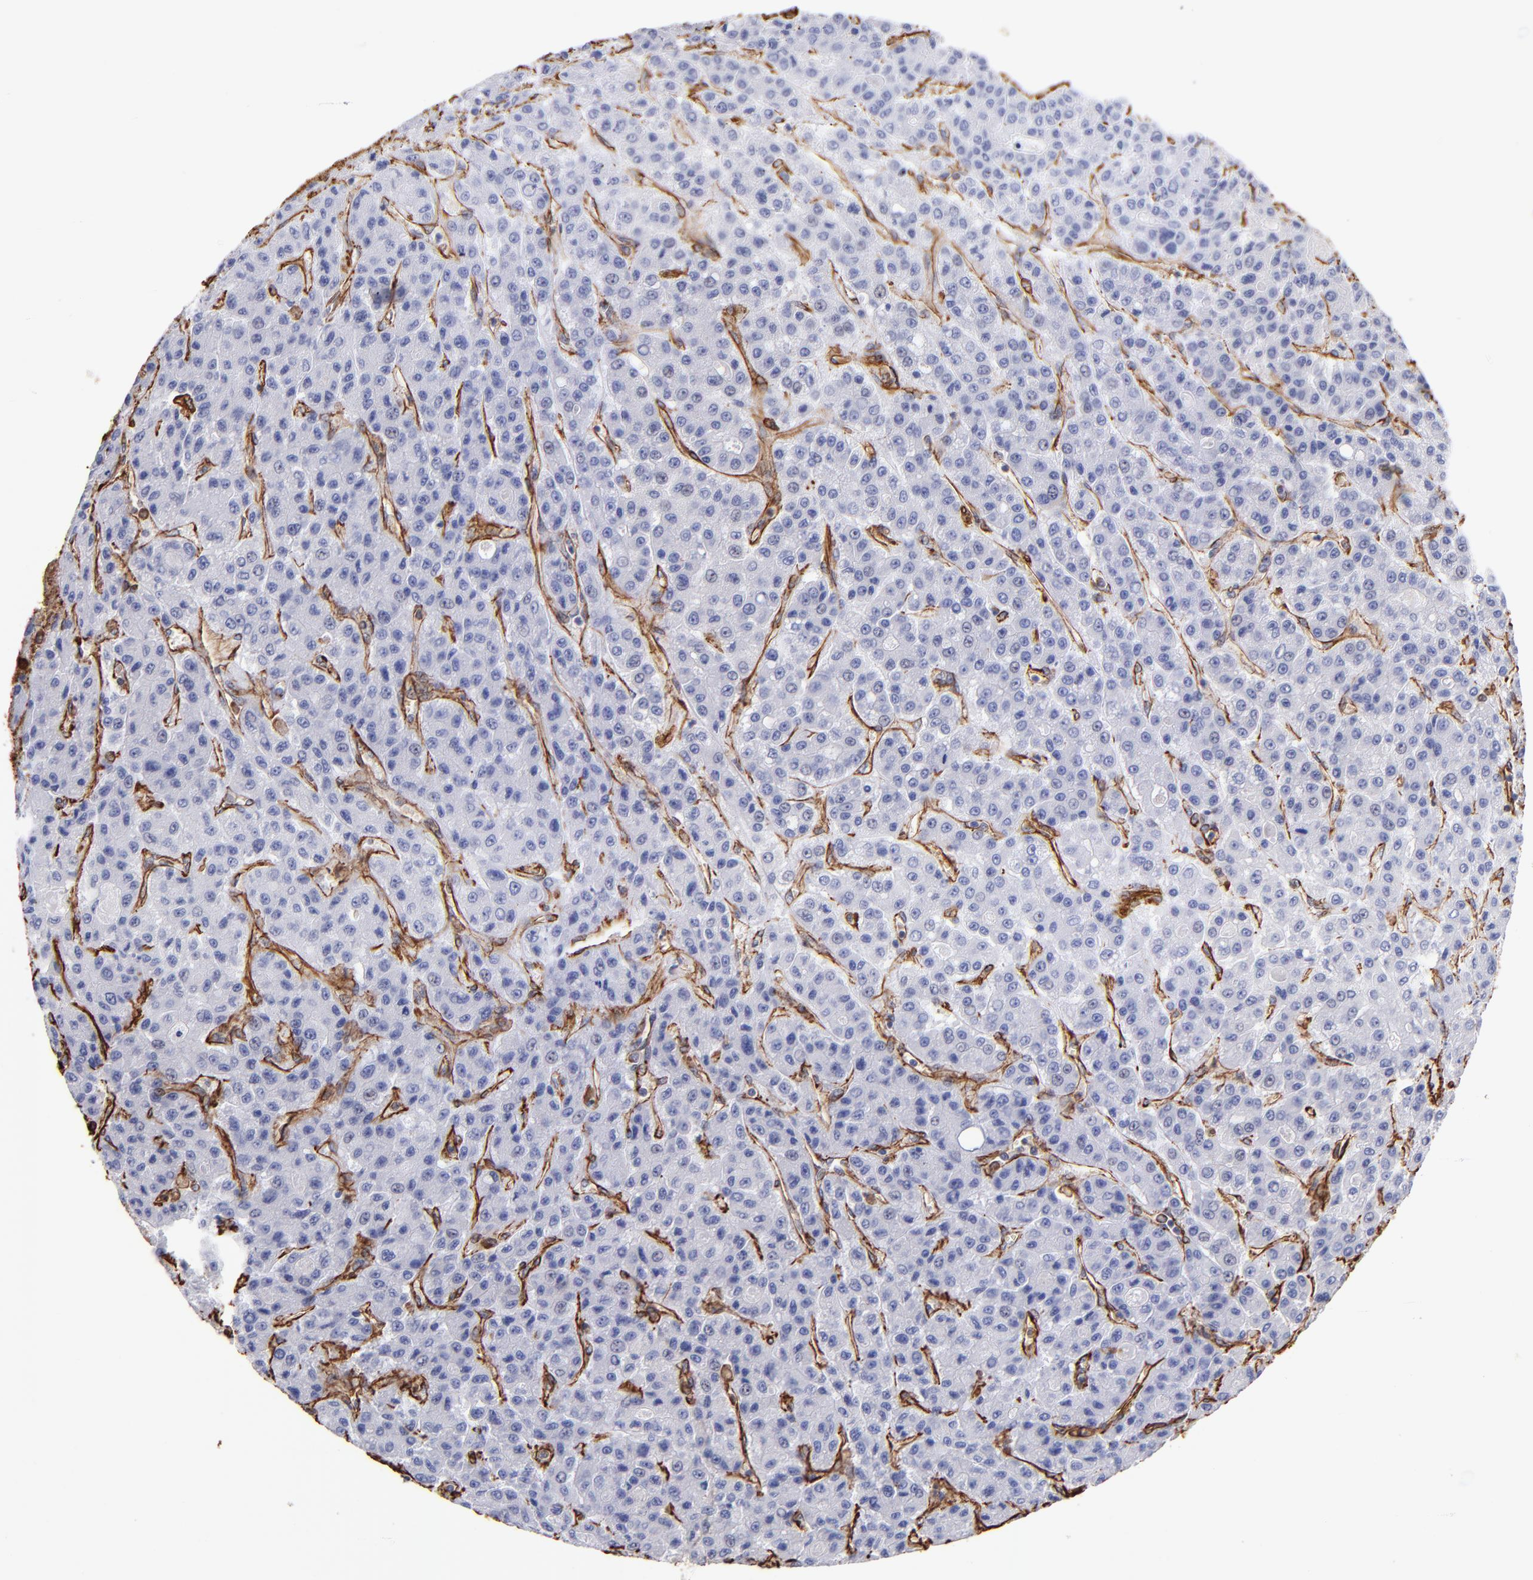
{"staining": {"intensity": "negative", "quantity": "none", "location": "none"}, "tissue": "liver cancer", "cell_type": "Tumor cells", "image_type": "cancer", "snomed": [{"axis": "morphology", "description": "Carcinoma, Hepatocellular, NOS"}, {"axis": "topography", "description": "Liver"}], "caption": "This photomicrograph is of liver cancer (hepatocellular carcinoma) stained with immunohistochemistry (IHC) to label a protein in brown with the nuclei are counter-stained blue. There is no expression in tumor cells.", "gene": "VIM", "patient": {"sex": "male", "age": 70}}